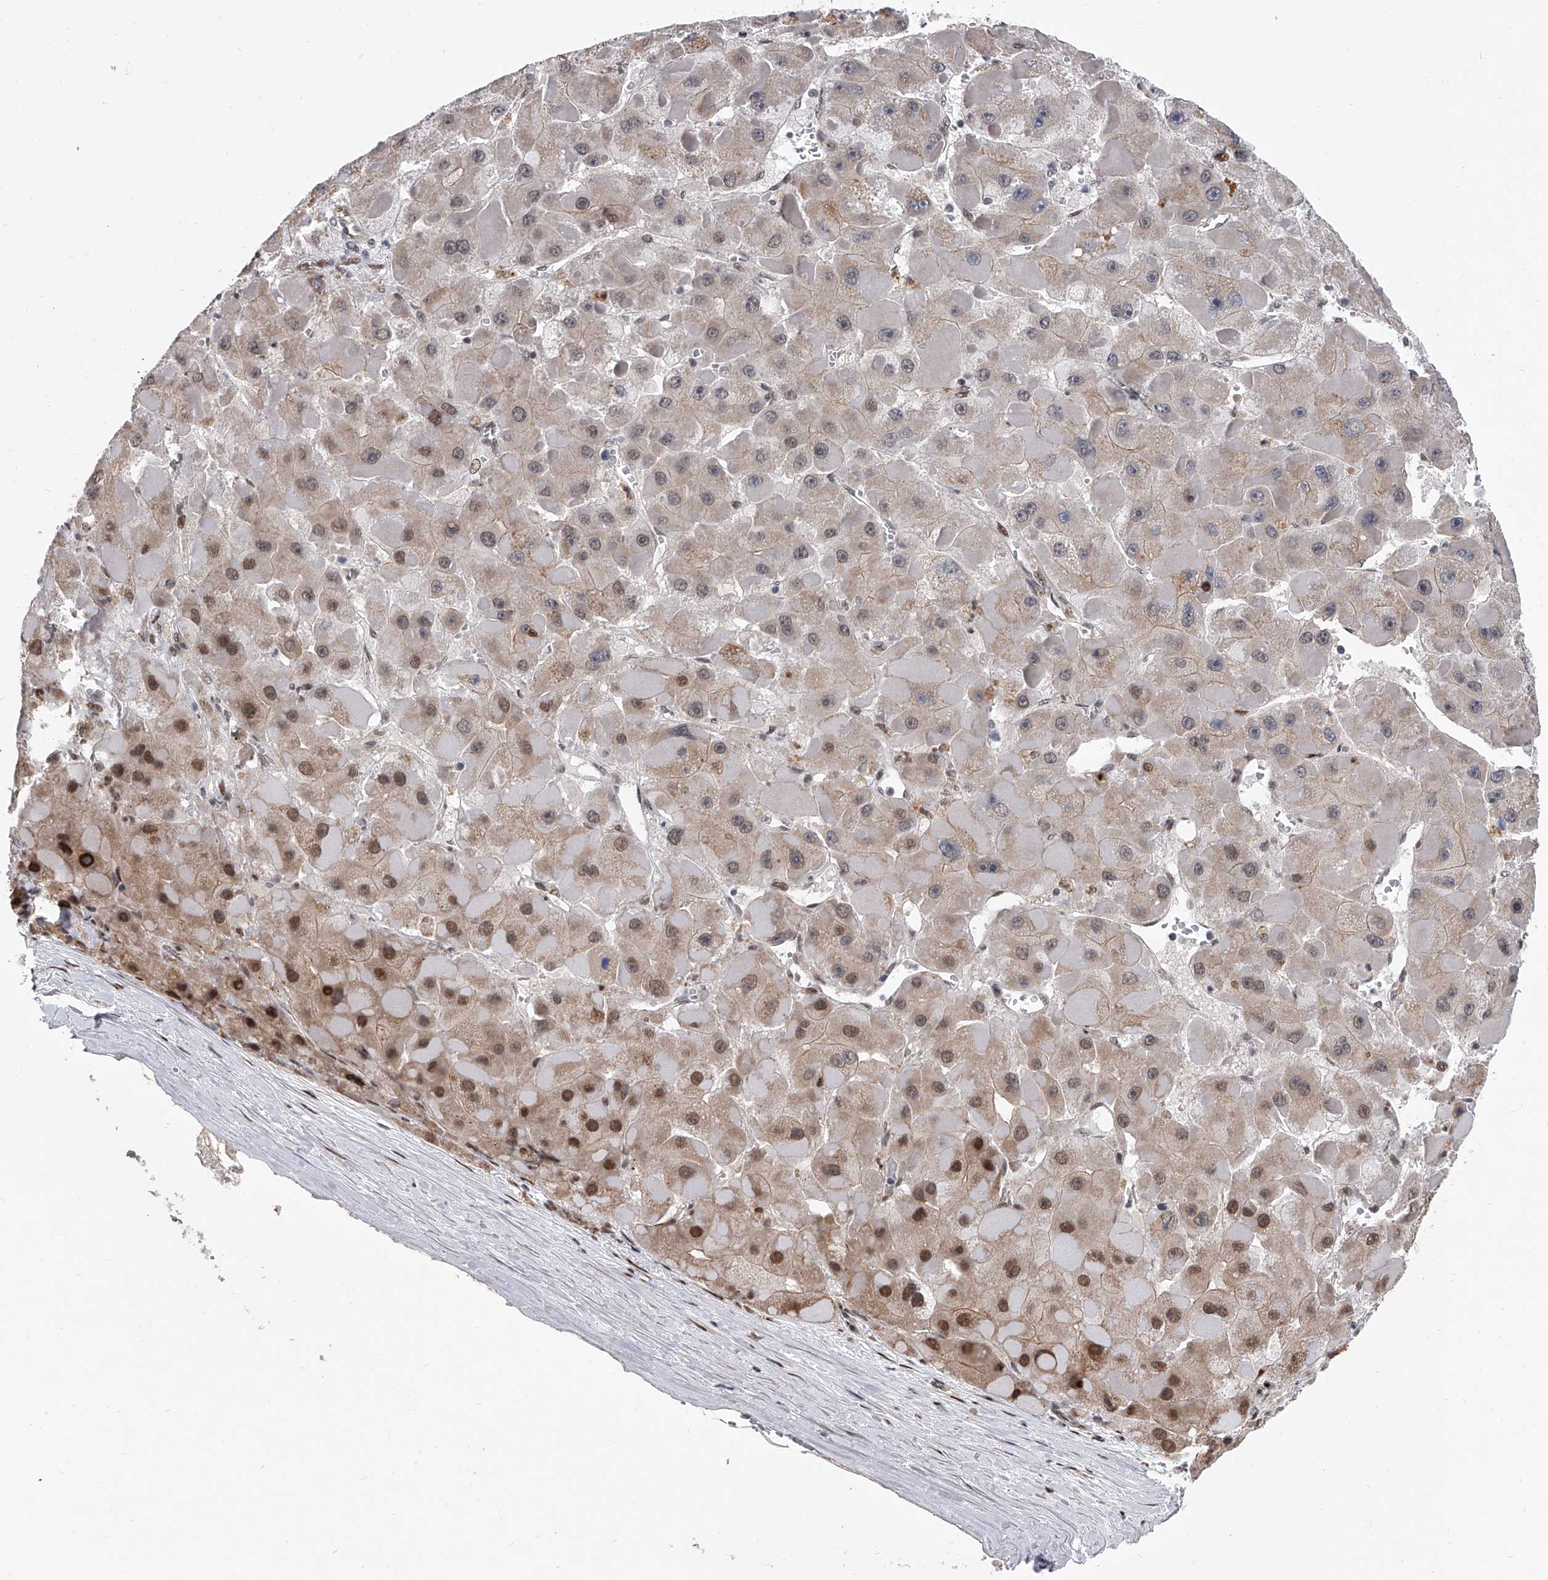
{"staining": {"intensity": "moderate", "quantity": "25%-75%", "location": "cytoplasmic/membranous,nuclear"}, "tissue": "liver cancer", "cell_type": "Tumor cells", "image_type": "cancer", "snomed": [{"axis": "morphology", "description": "Carcinoma, Hepatocellular, NOS"}, {"axis": "topography", "description": "Liver"}], "caption": "A brown stain highlights moderate cytoplasmic/membranous and nuclear expression of a protein in human liver hepatocellular carcinoma tumor cells. (IHC, brightfield microscopy, high magnification).", "gene": "ZNF426", "patient": {"sex": "female", "age": 73}}